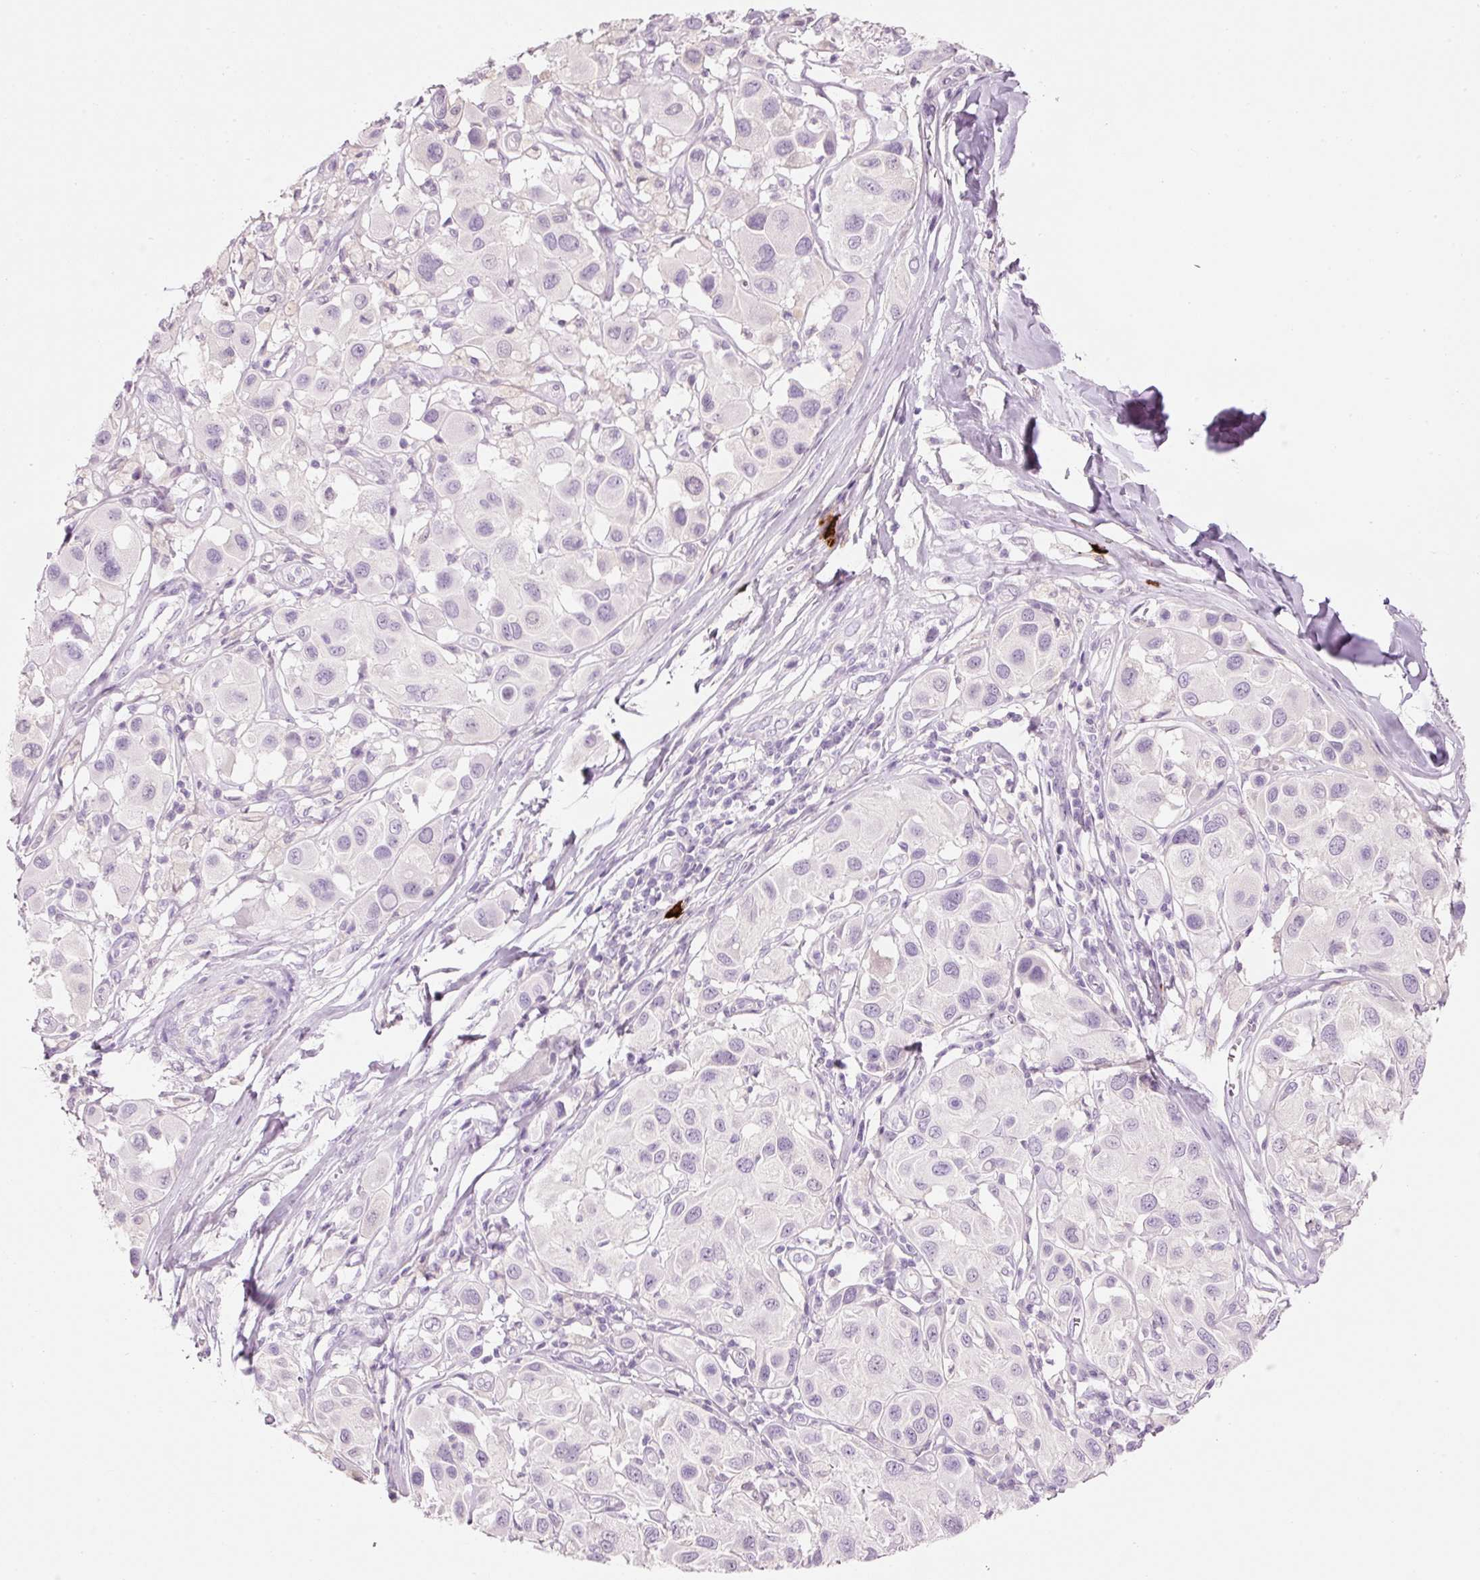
{"staining": {"intensity": "negative", "quantity": "none", "location": "none"}, "tissue": "melanoma", "cell_type": "Tumor cells", "image_type": "cancer", "snomed": [{"axis": "morphology", "description": "Malignant melanoma, Metastatic site"}, {"axis": "topography", "description": "Skin"}], "caption": "Immunohistochemistry image of neoplastic tissue: human melanoma stained with DAB displays no significant protein expression in tumor cells. (Brightfield microscopy of DAB (3,3'-diaminobenzidine) IHC at high magnification).", "gene": "CMA1", "patient": {"sex": "male", "age": 41}}